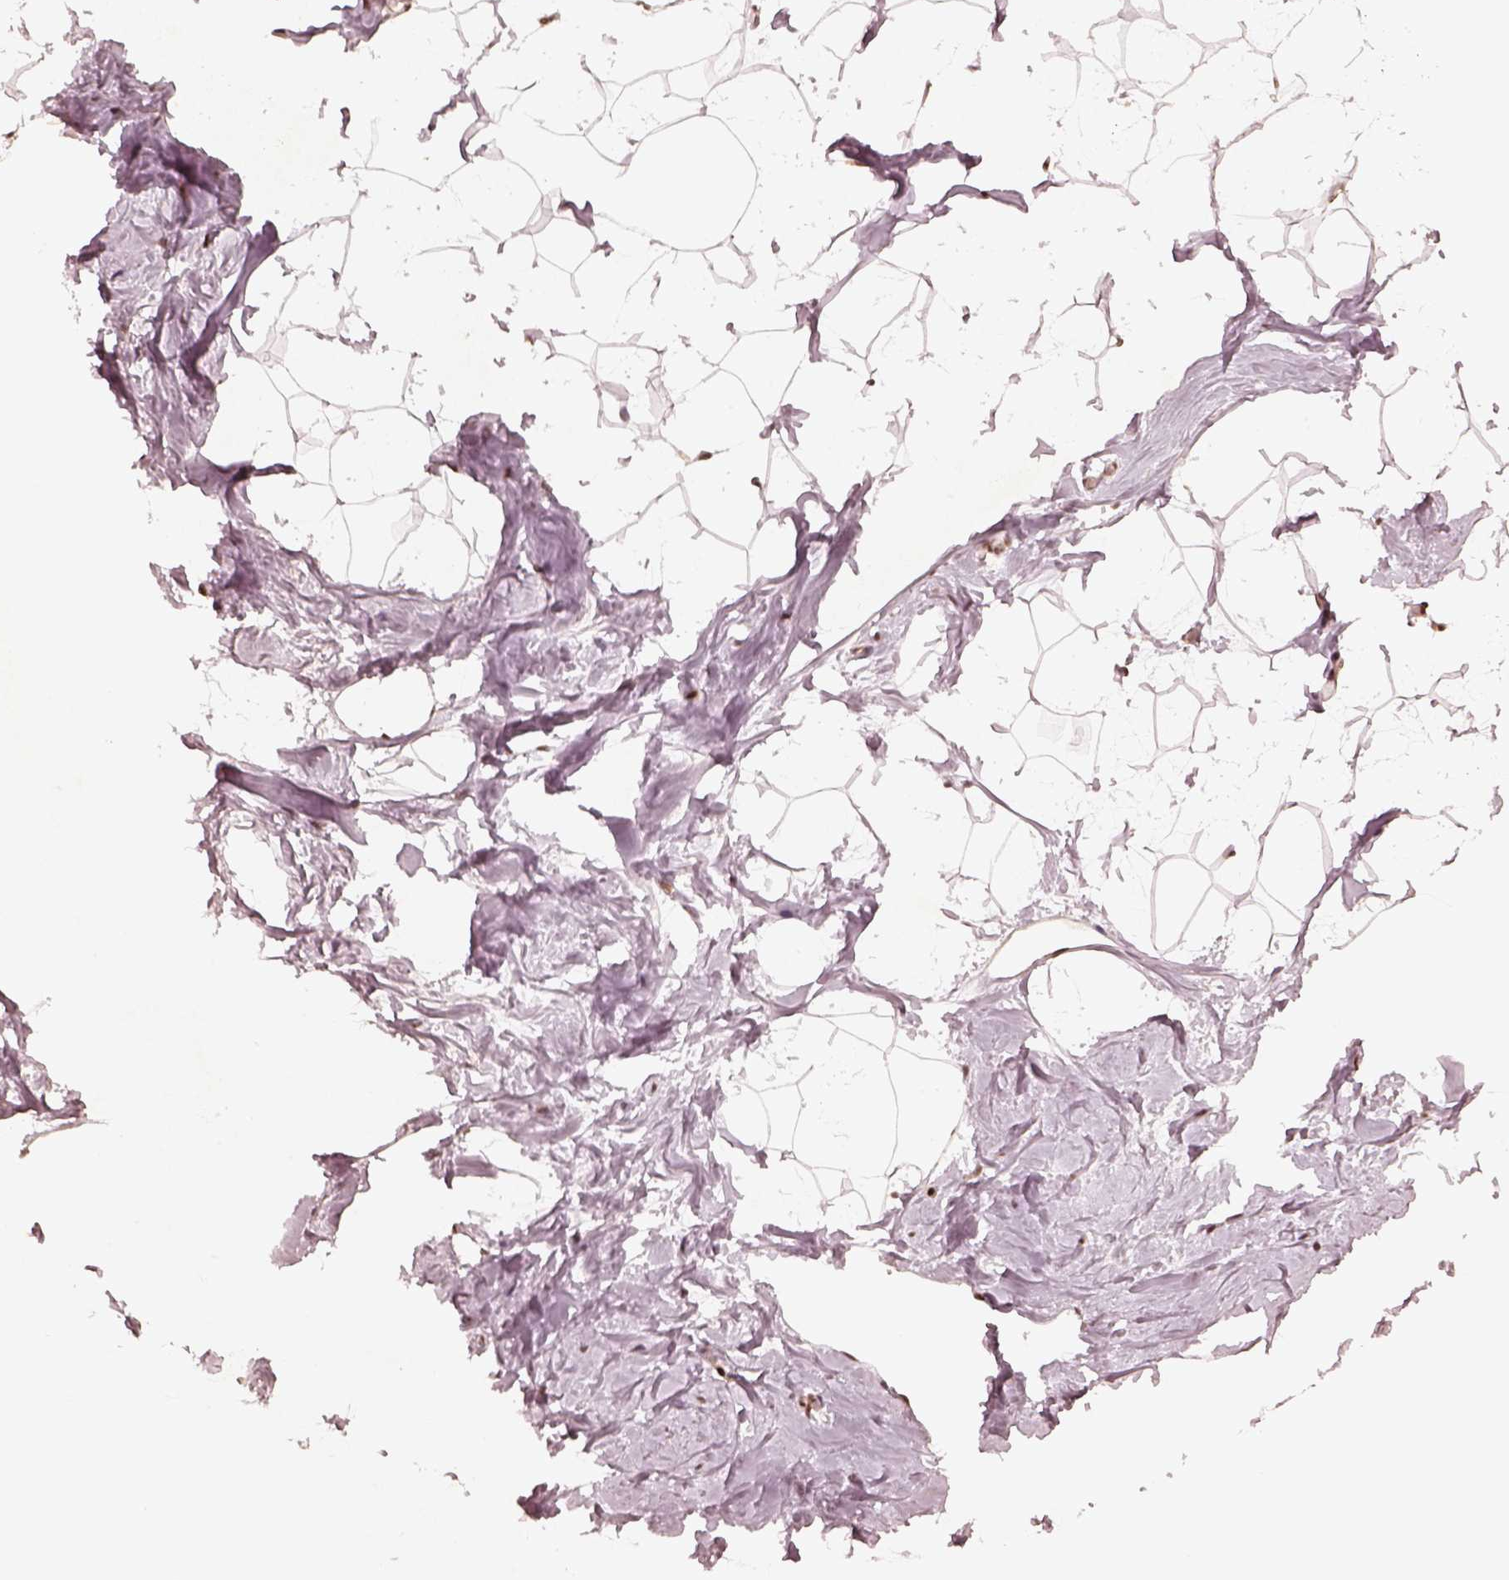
{"staining": {"intensity": "negative", "quantity": "none", "location": "none"}, "tissue": "breast", "cell_type": "Adipocytes", "image_type": "normal", "snomed": [{"axis": "morphology", "description": "Normal tissue, NOS"}, {"axis": "topography", "description": "Breast"}], "caption": "Immunohistochemistry image of normal breast stained for a protein (brown), which shows no staining in adipocytes.", "gene": "GMEB2", "patient": {"sex": "female", "age": 32}}